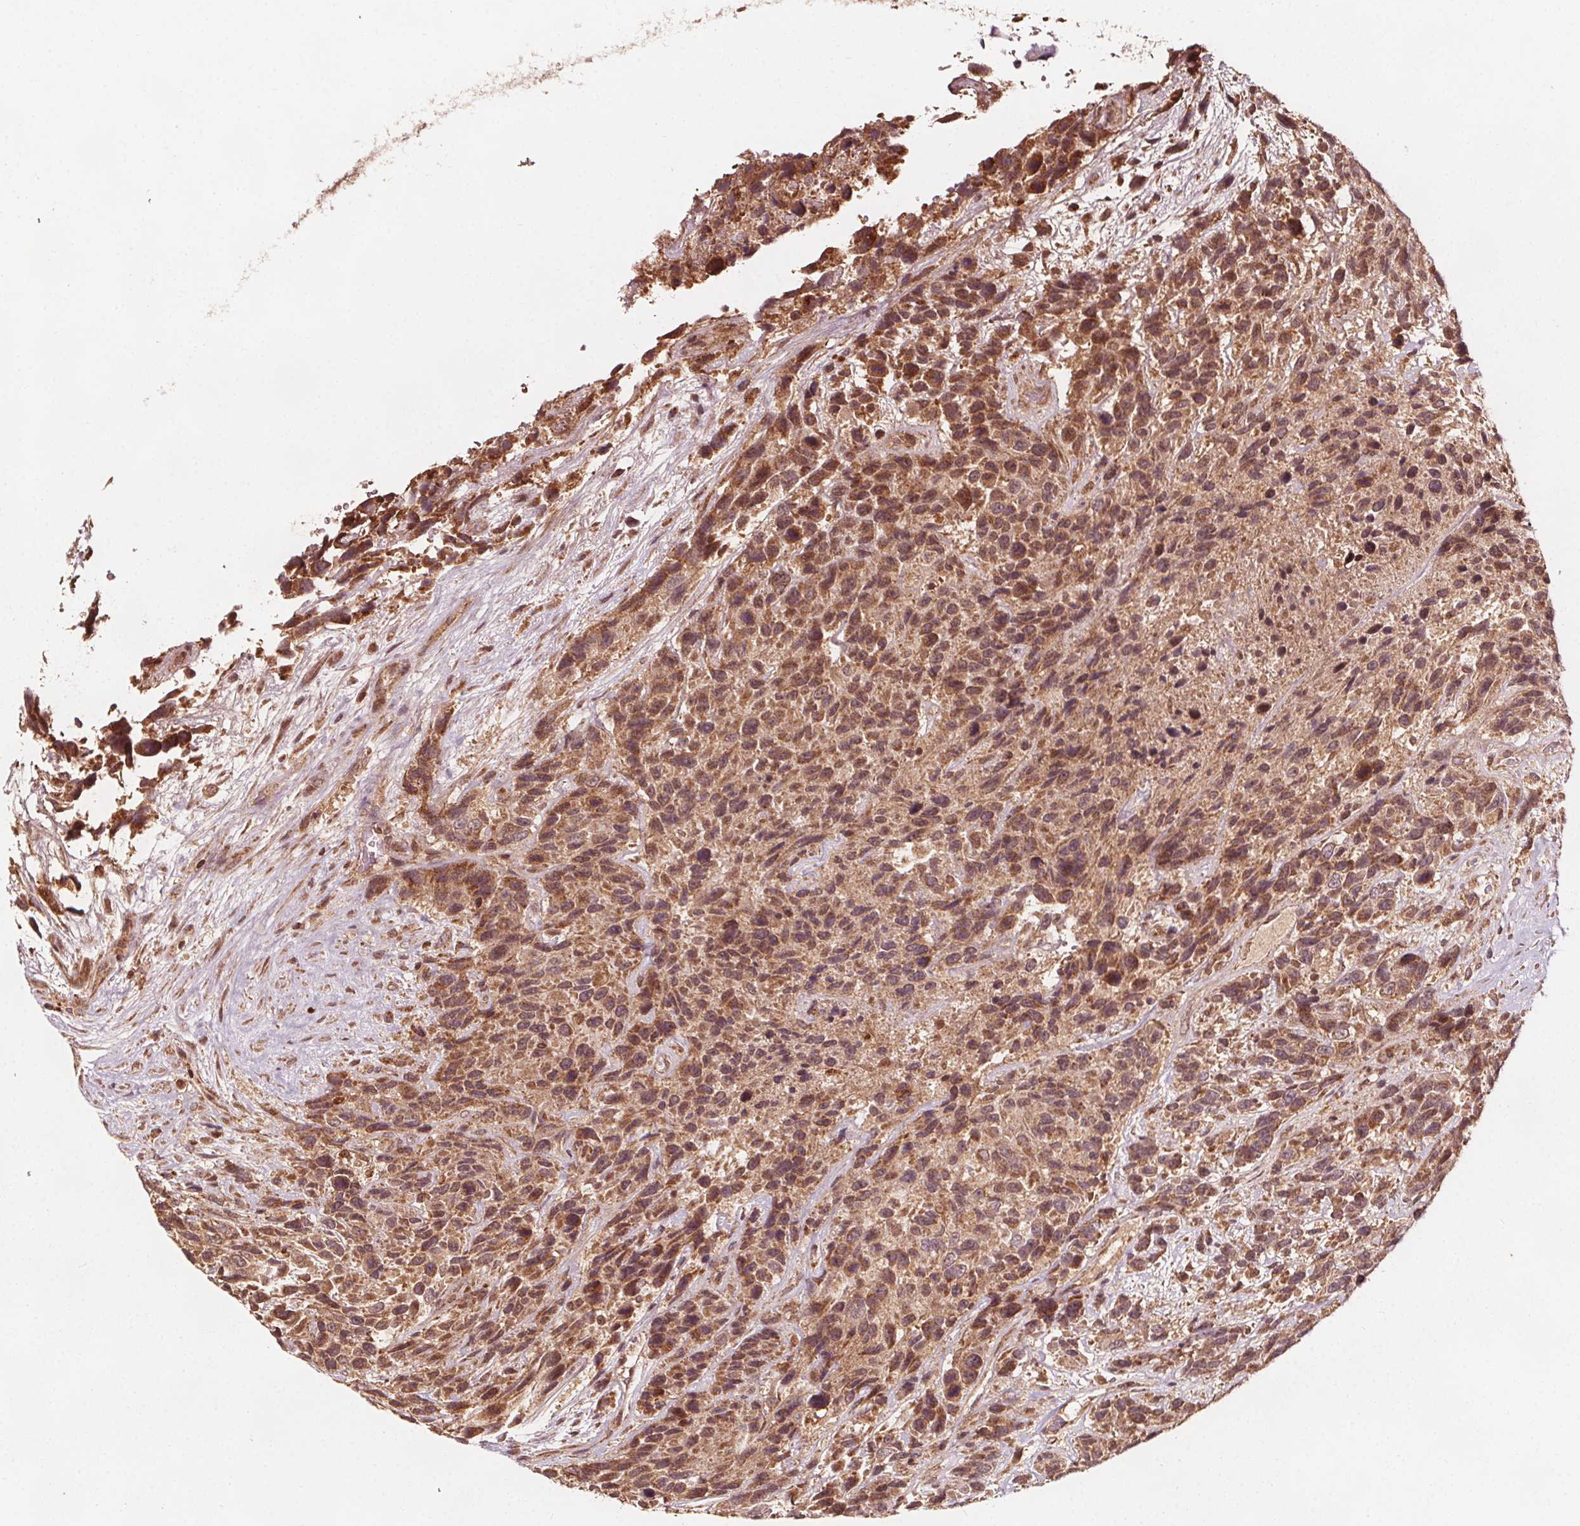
{"staining": {"intensity": "moderate", "quantity": ">75%", "location": "cytoplasmic/membranous"}, "tissue": "urothelial cancer", "cell_type": "Tumor cells", "image_type": "cancer", "snomed": [{"axis": "morphology", "description": "Urothelial carcinoma, High grade"}, {"axis": "topography", "description": "Urinary bladder"}], "caption": "Immunohistochemistry (IHC) histopathology image of urothelial carcinoma (high-grade) stained for a protein (brown), which shows medium levels of moderate cytoplasmic/membranous positivity in about >75% of tumor cells.", "gene": "AIP", "patient": {"sex": "female", "age": 70}}